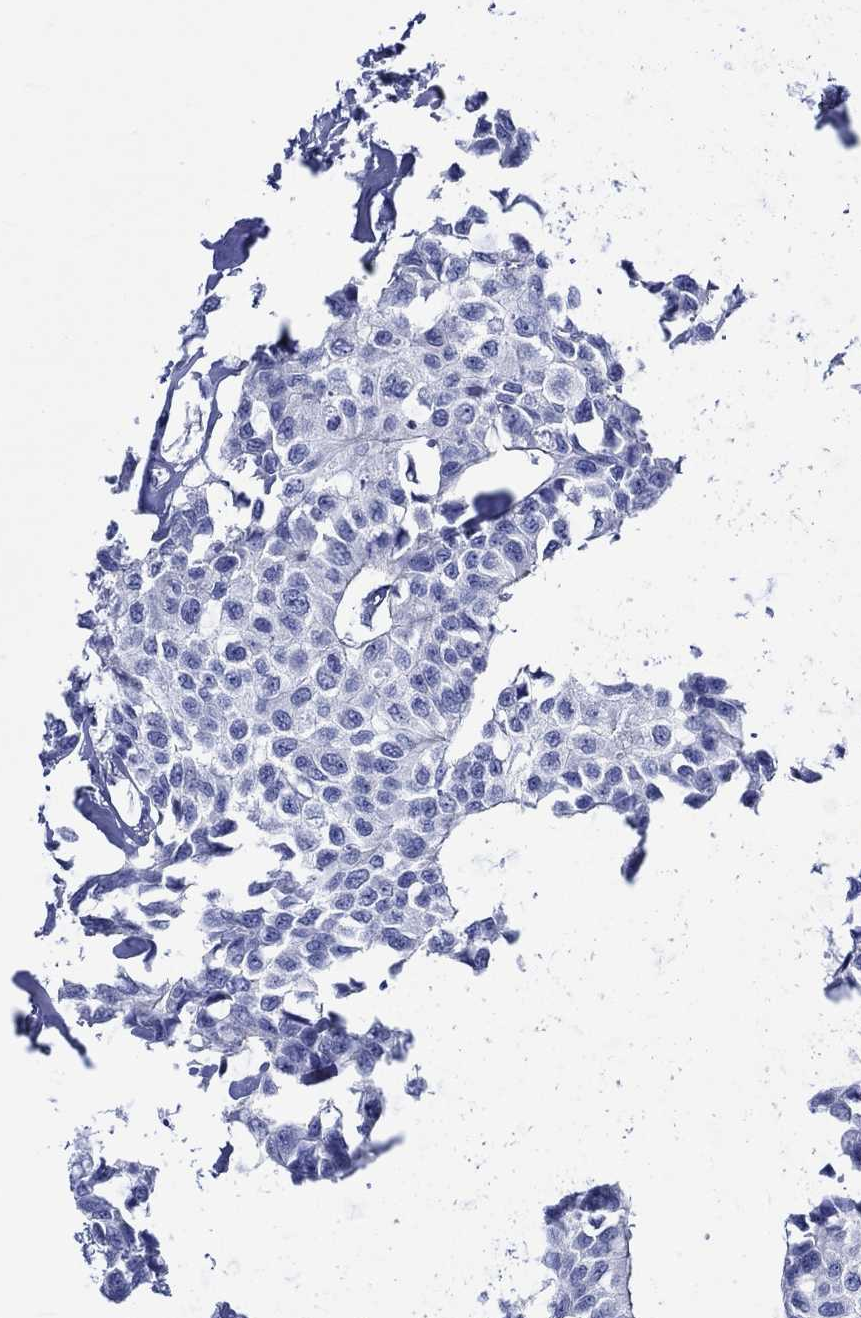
{"staining": {"intensity": "negative", "quantity": "none", "location": "none"}, "tissue": "breast cancer", "cell_type": "Tumor cells", "image_type": "cancer", "snomed": [{"axis": "morphology", "description": "Duct carcinoma"}, {"axis": "topography", "description": "Breast"}], "caption": "High magnification brightfield microscopy of invasive ductal carcinoma (breast) stained with DAB (brown) and counterstained with hematoxylin (blue): tumor cells show no significant expression.", "gene": "NRIP3", "patient": {"sex": "female", "age": 80}}